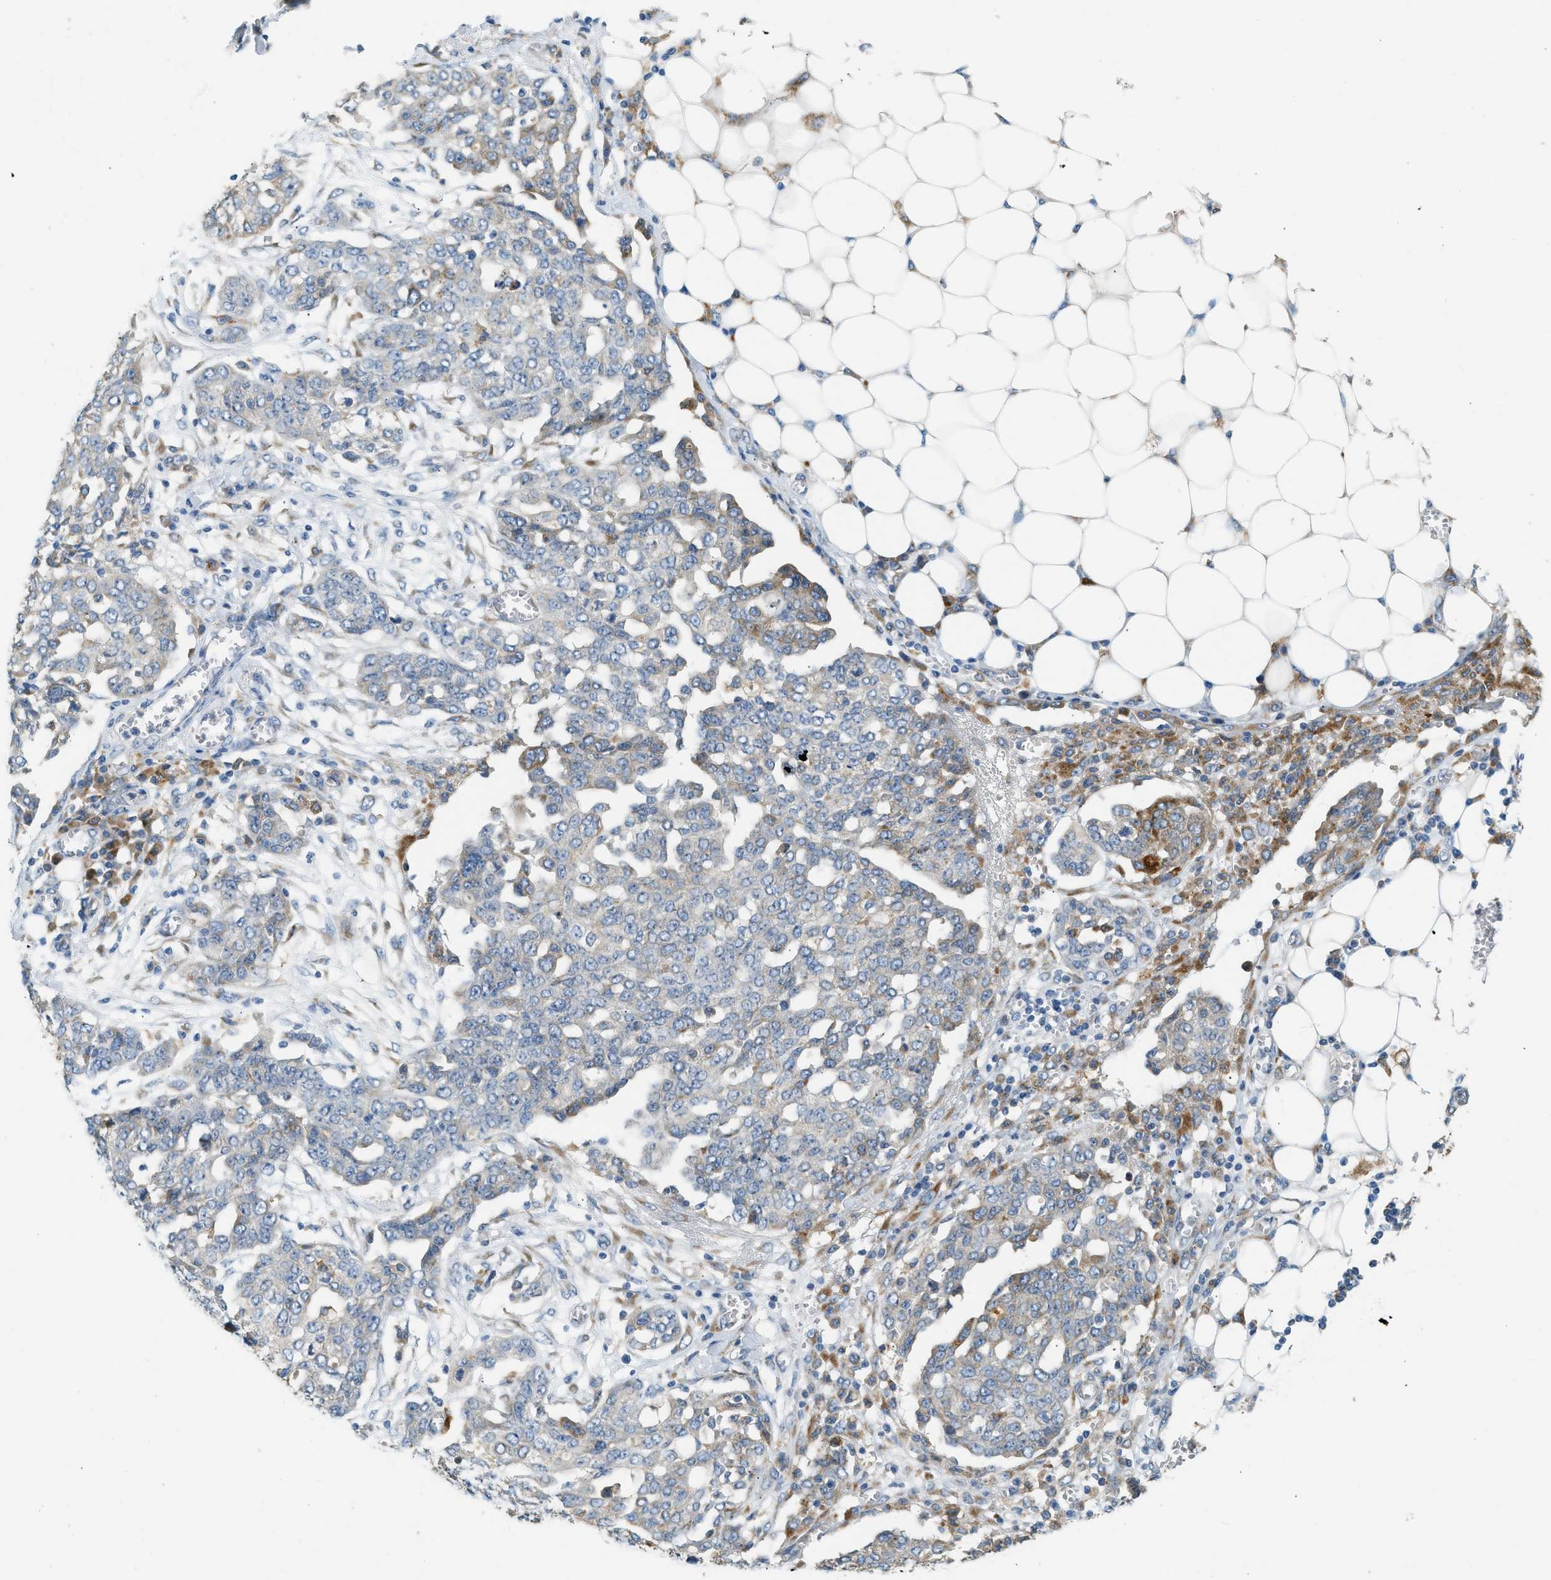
{"staining": {"intensity": "negative", "quantity": "none", "location": "none"}, "tissue": "ovarian cancer", "cell_type": "Tumor cells", "image_type": "cancer", "snomed": [{"axis": "morphology", "description": "Cystadenocarcinoma, serous, NOS"}, {"axis": "topography", "description": "Soft tissue"}, {"axis": "topography", "description": "Ovary"}], "caption": "A histopathology image of serous cystadenocarcinoma (ovarian) stained for a protein shows no brown staining in tumor cells.", "gene": "CTSB", "patient": {"sex": "female", "age": 57}}